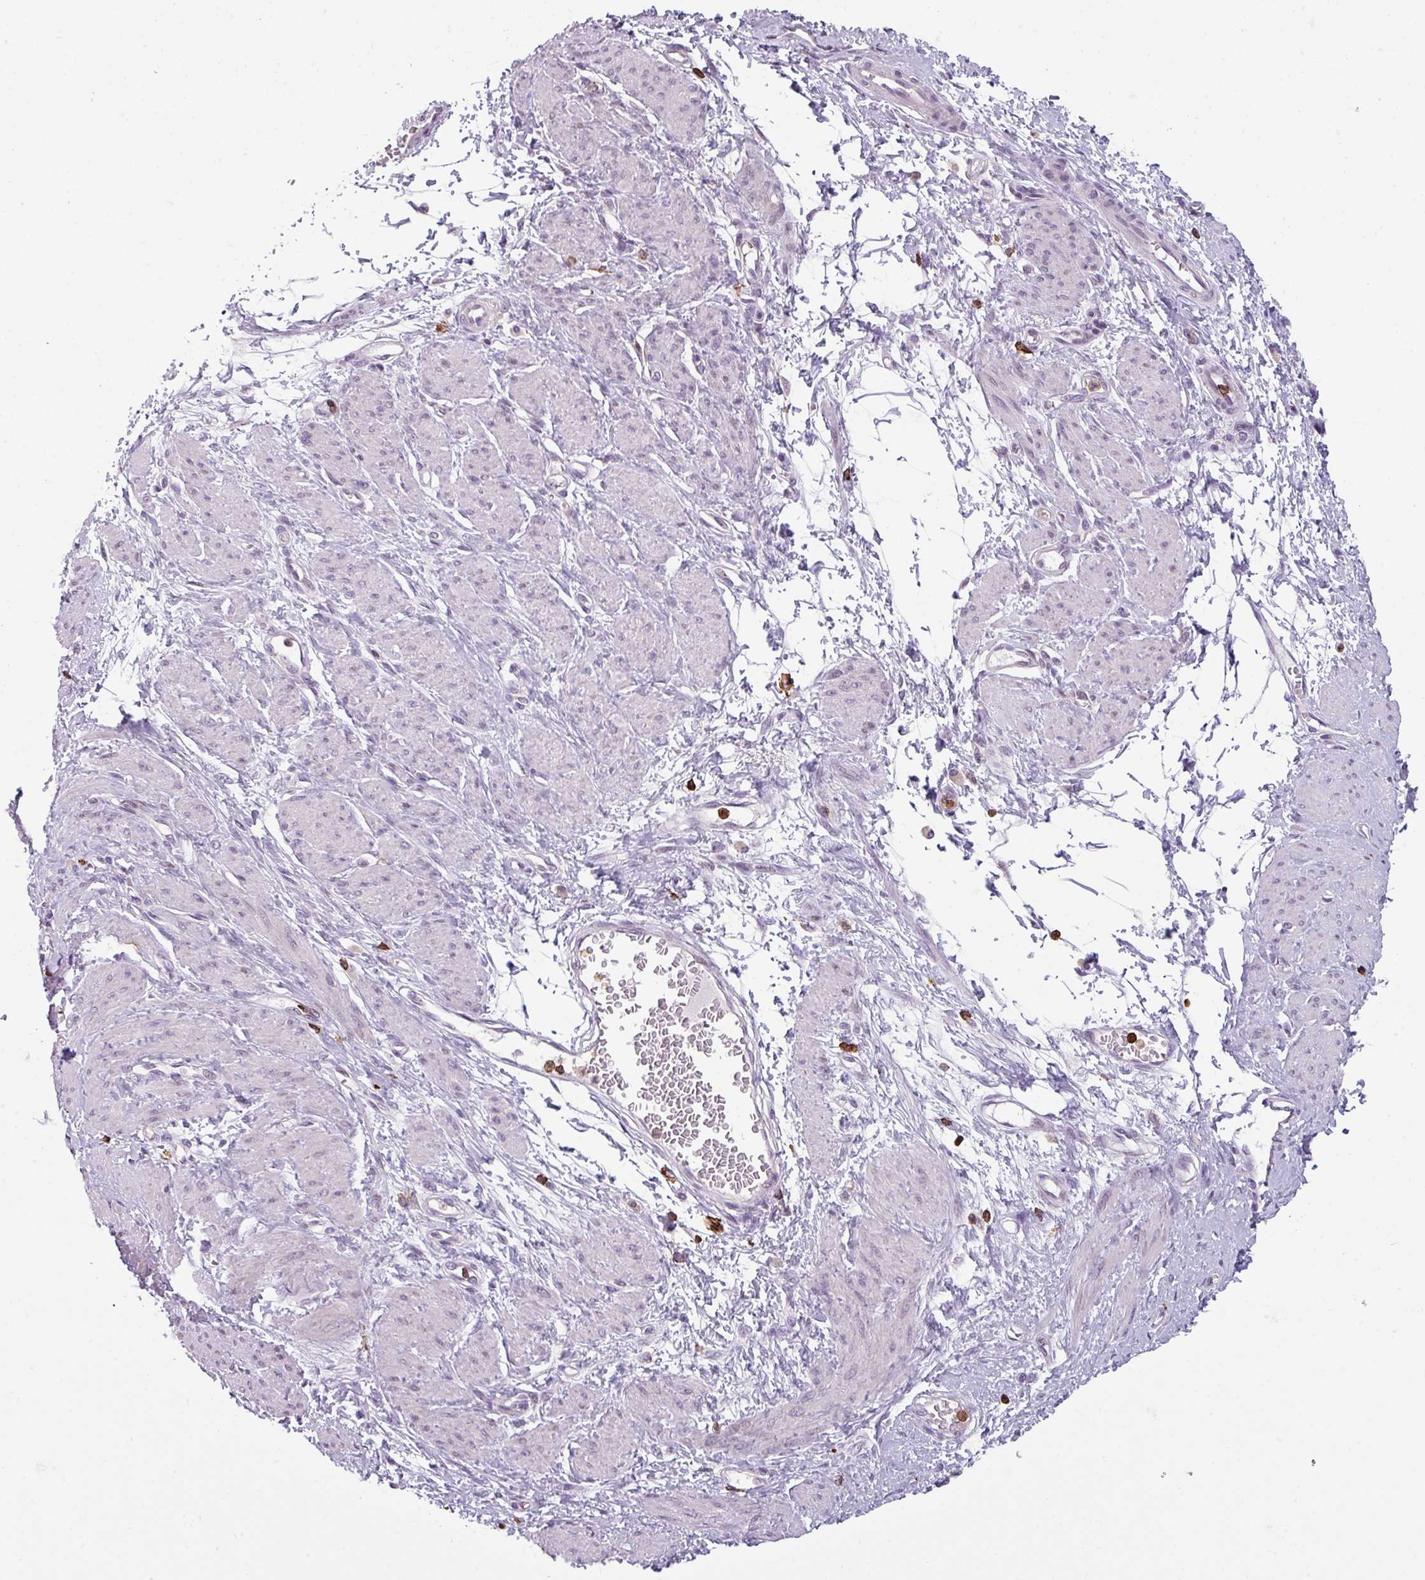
{"staining": {"intensity": "negative", "quantity": "none", "location": "none"}, "tissue": "smooth muscle", "cell_type": "Smooth muscle cells", "image_type": "normal", "snomed": [{"axis": "morphology", "description": "Normal tissue, NOS"}, {"axis": "topography", "description": "Smooth muscle"}, {"axis": "topography", "description": "Uterus"}], "caption": "A high-resolution micrograph shows IHC staining of unremarkable smooth muscle, which demonstrates no significant positivity in smooth muscle cells. (DAB immunohistochemistry (IHC), high magnification).", "gene": "NEDD9", "patient": {"sex": "female", "age": 39}}